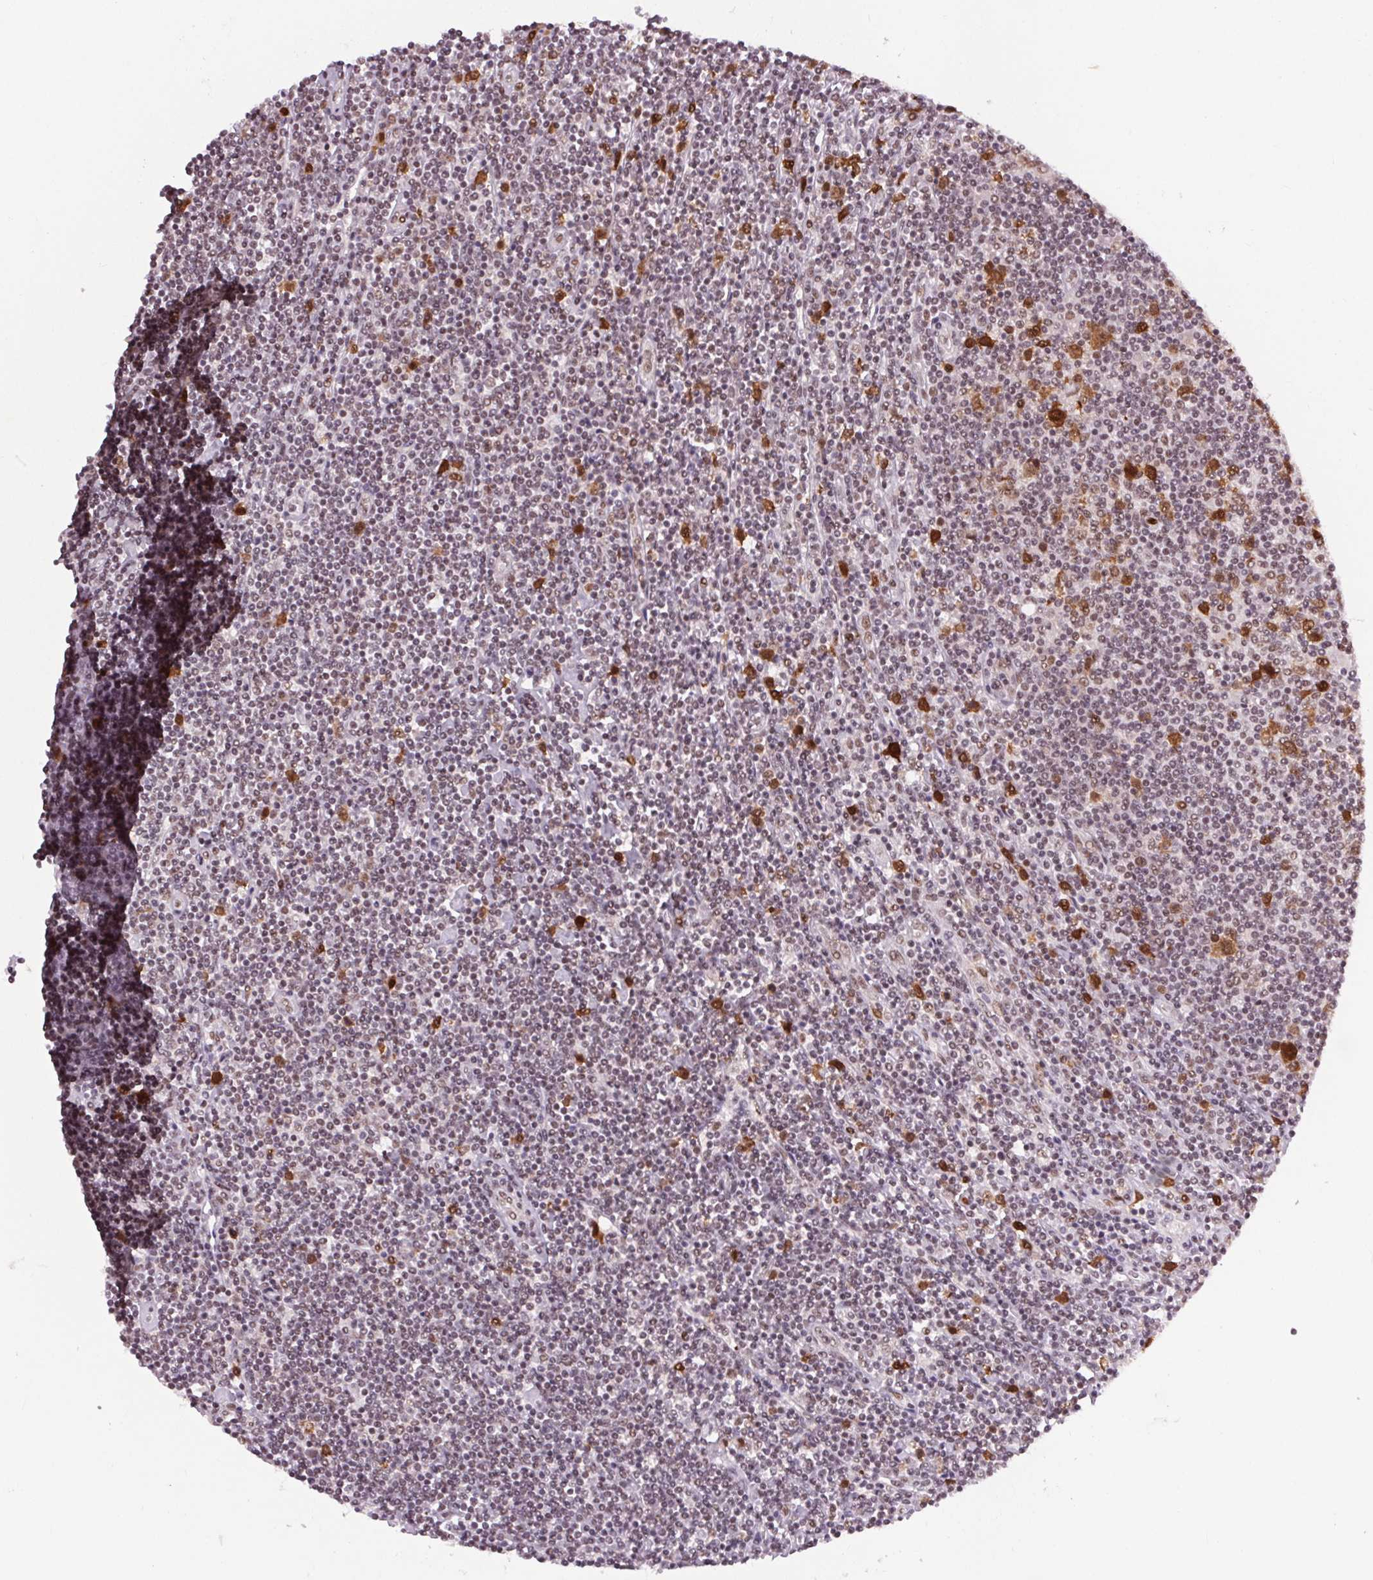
{"staining": {"intensity": "weak", "quantity": "25%-75%", "location": "nuclear"}, "tissue": "lymphoma", "cell_type": "Tumor cells", "image_type": "cancer", "snomed": [{"axis": "morphology", "description": "Hodgkin's disease, NOS"}, {"axis": "topography", "description": "Lymph node"}], "caption": "A photomicrograph of human lymphoma stained for a protein reveals weak nuclear brown staining in tumor cells. The staining is performed using DAB (3,3'-diaminobenzidine) brown chromogen to label protein expression. The nuclei are counter-stained blue using hematoxylin.", "gene": "CD2BP2", "patient": {"sex": "male", "age": 40}}